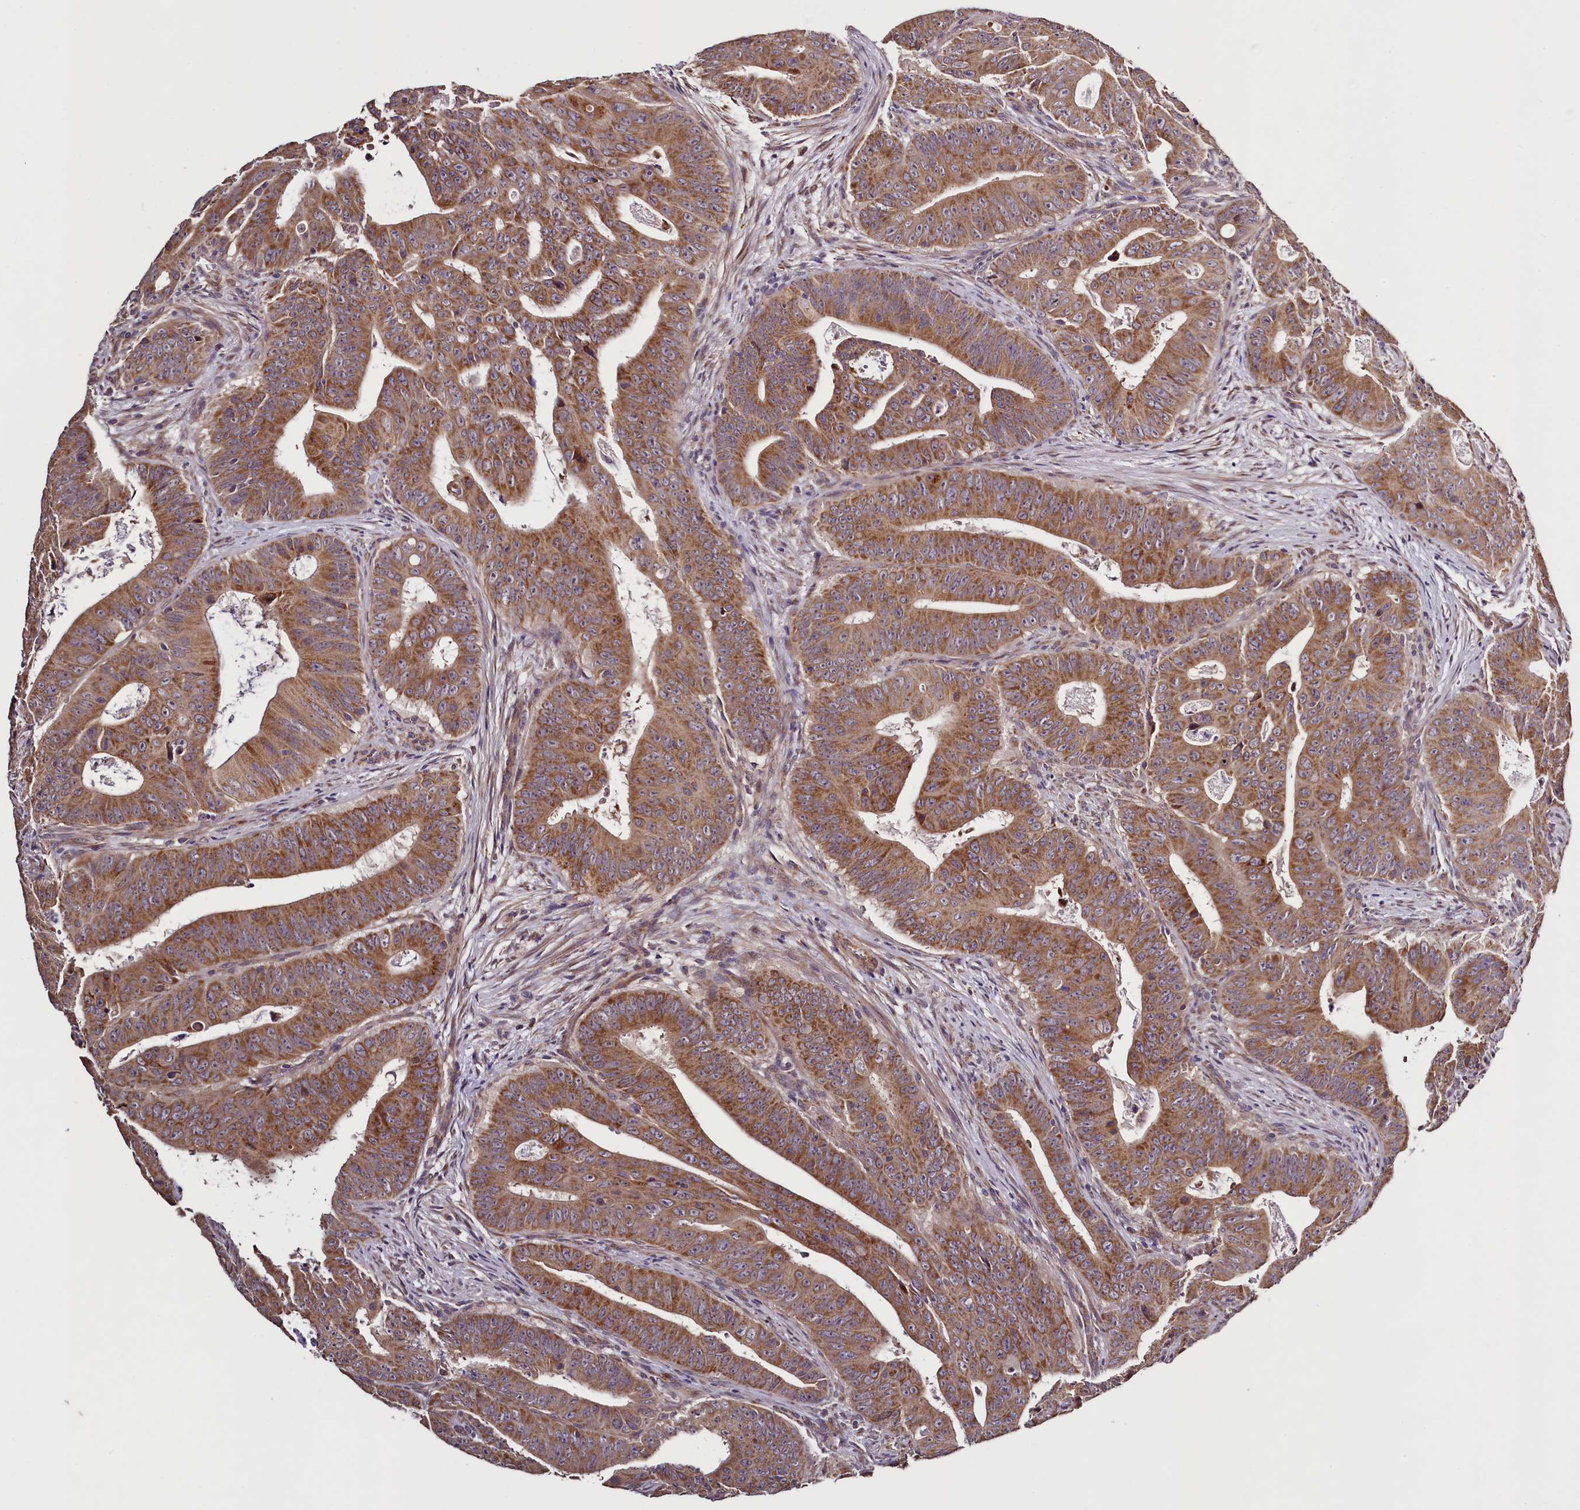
{"staining": {"intensity": "moderate", "quantity": ">75%", "location": "cytoplasmic/membranous"}, "tissue": "colorectal cancer", "cell_type": "Tumor cells", "image_type": "cancer", "snomed": [{"axis": "morphology", "description": "Adenocarcinoma, NOS"}, {"axis": "topography", "description": "Rectum"}], "caption": "Protein staining of adenocarcinoma (colorectal) tissue exhibits moderate cytoplasmic/membranous expression in approximately >75% of tumor cells.", "gene": "RBFA", "patient": {"sex": "female", "age": 75}}